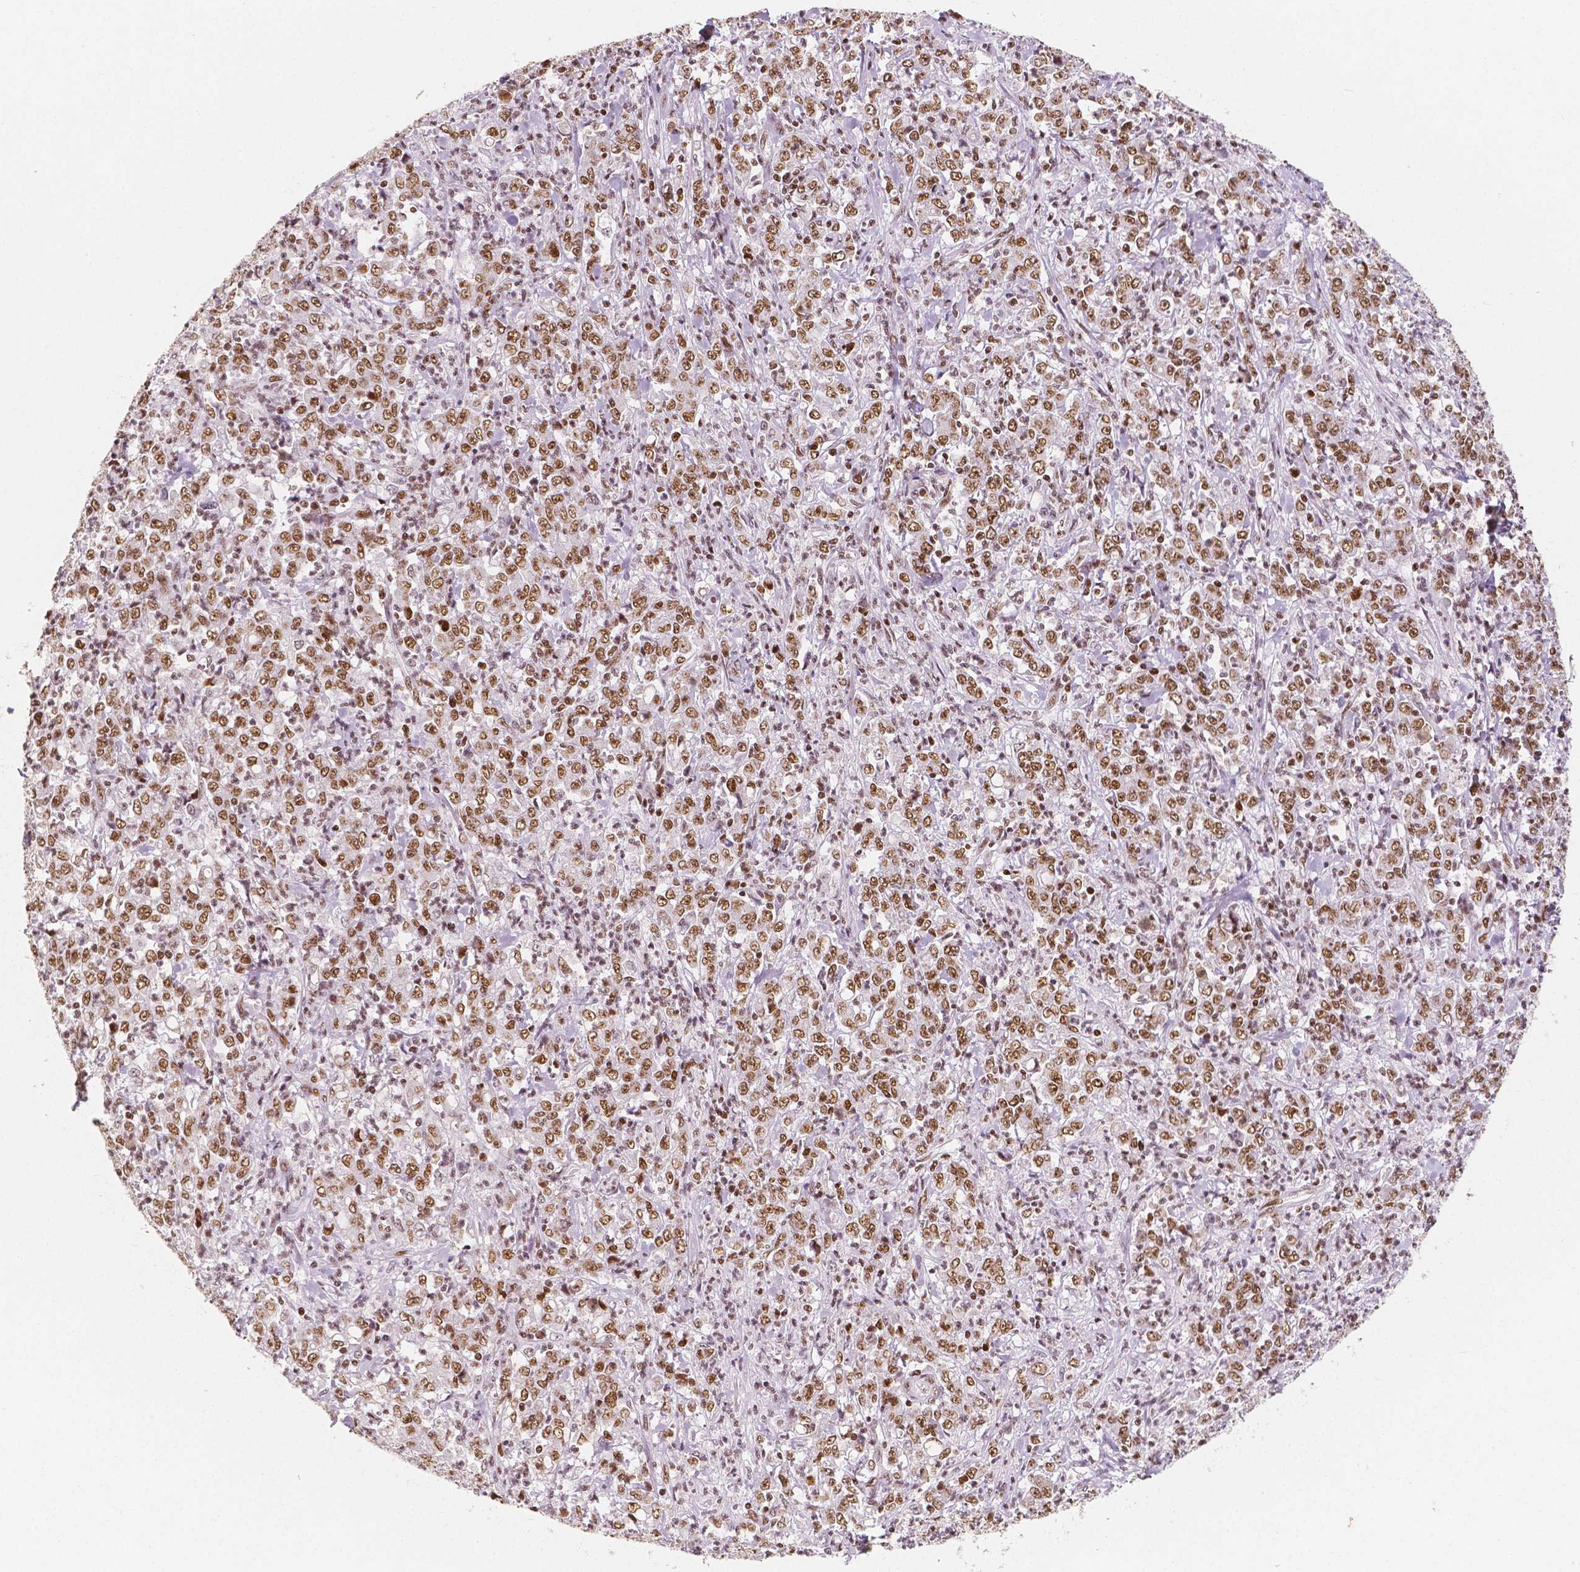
{"staining": {"intensity": "moderate", "quantity": ">75%", "location": "nuclear"}, "tissue": "stomach cancer", "cell_type": "Tumor cells", "image_type": "cancer", "snomed": [{"axis": "morphology", "description": "Adenocarcinoma, NOS"}, {"axis": "topography", "description": "Stomach, lower"}], "caption": "Protein staining of stomach cancer (adenocarcinoma) tissue demonstrates moderate nuclear expression in about >75% of tumor cells.", "gene": "HDAC1", "patient": {"sex": "female", "age": 71}}